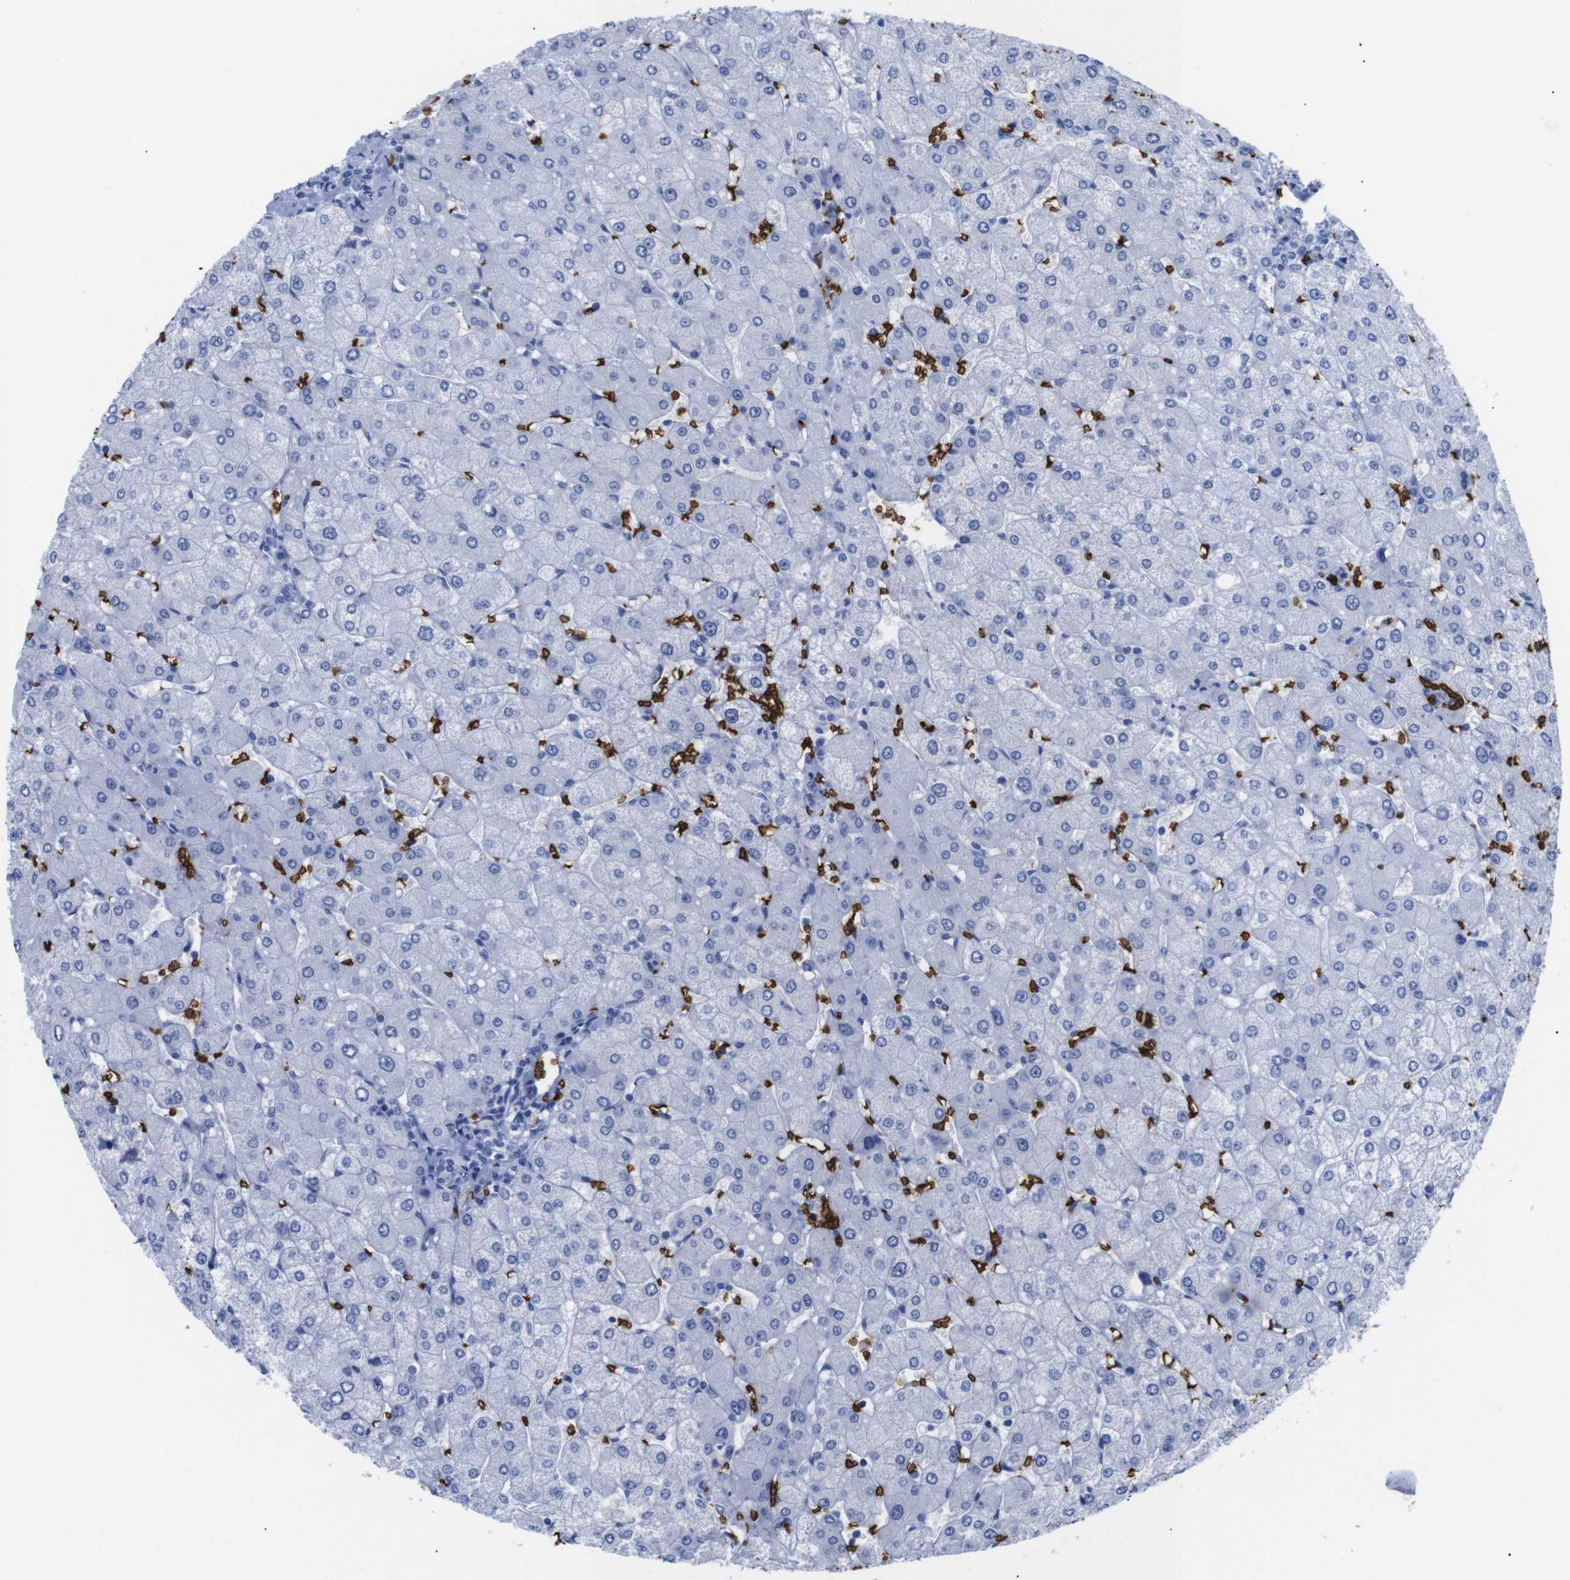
{"staining": {"intensity": "negative", "quantity": "none", "location": "none"}, "tissue": "liver", "cell_type": "Cholangiocytes", "image_type": "normal", "snomed": [{"axis": "morphology", "description": "Normal tissue, NOS"}, {"axis": "topography", "description": "Liver"}], "caption": "Image shows no protein expression in cholangiocytes of benign liver.", "gene": "S1PR2", "patient": {"sex": "male", "age": 55}}